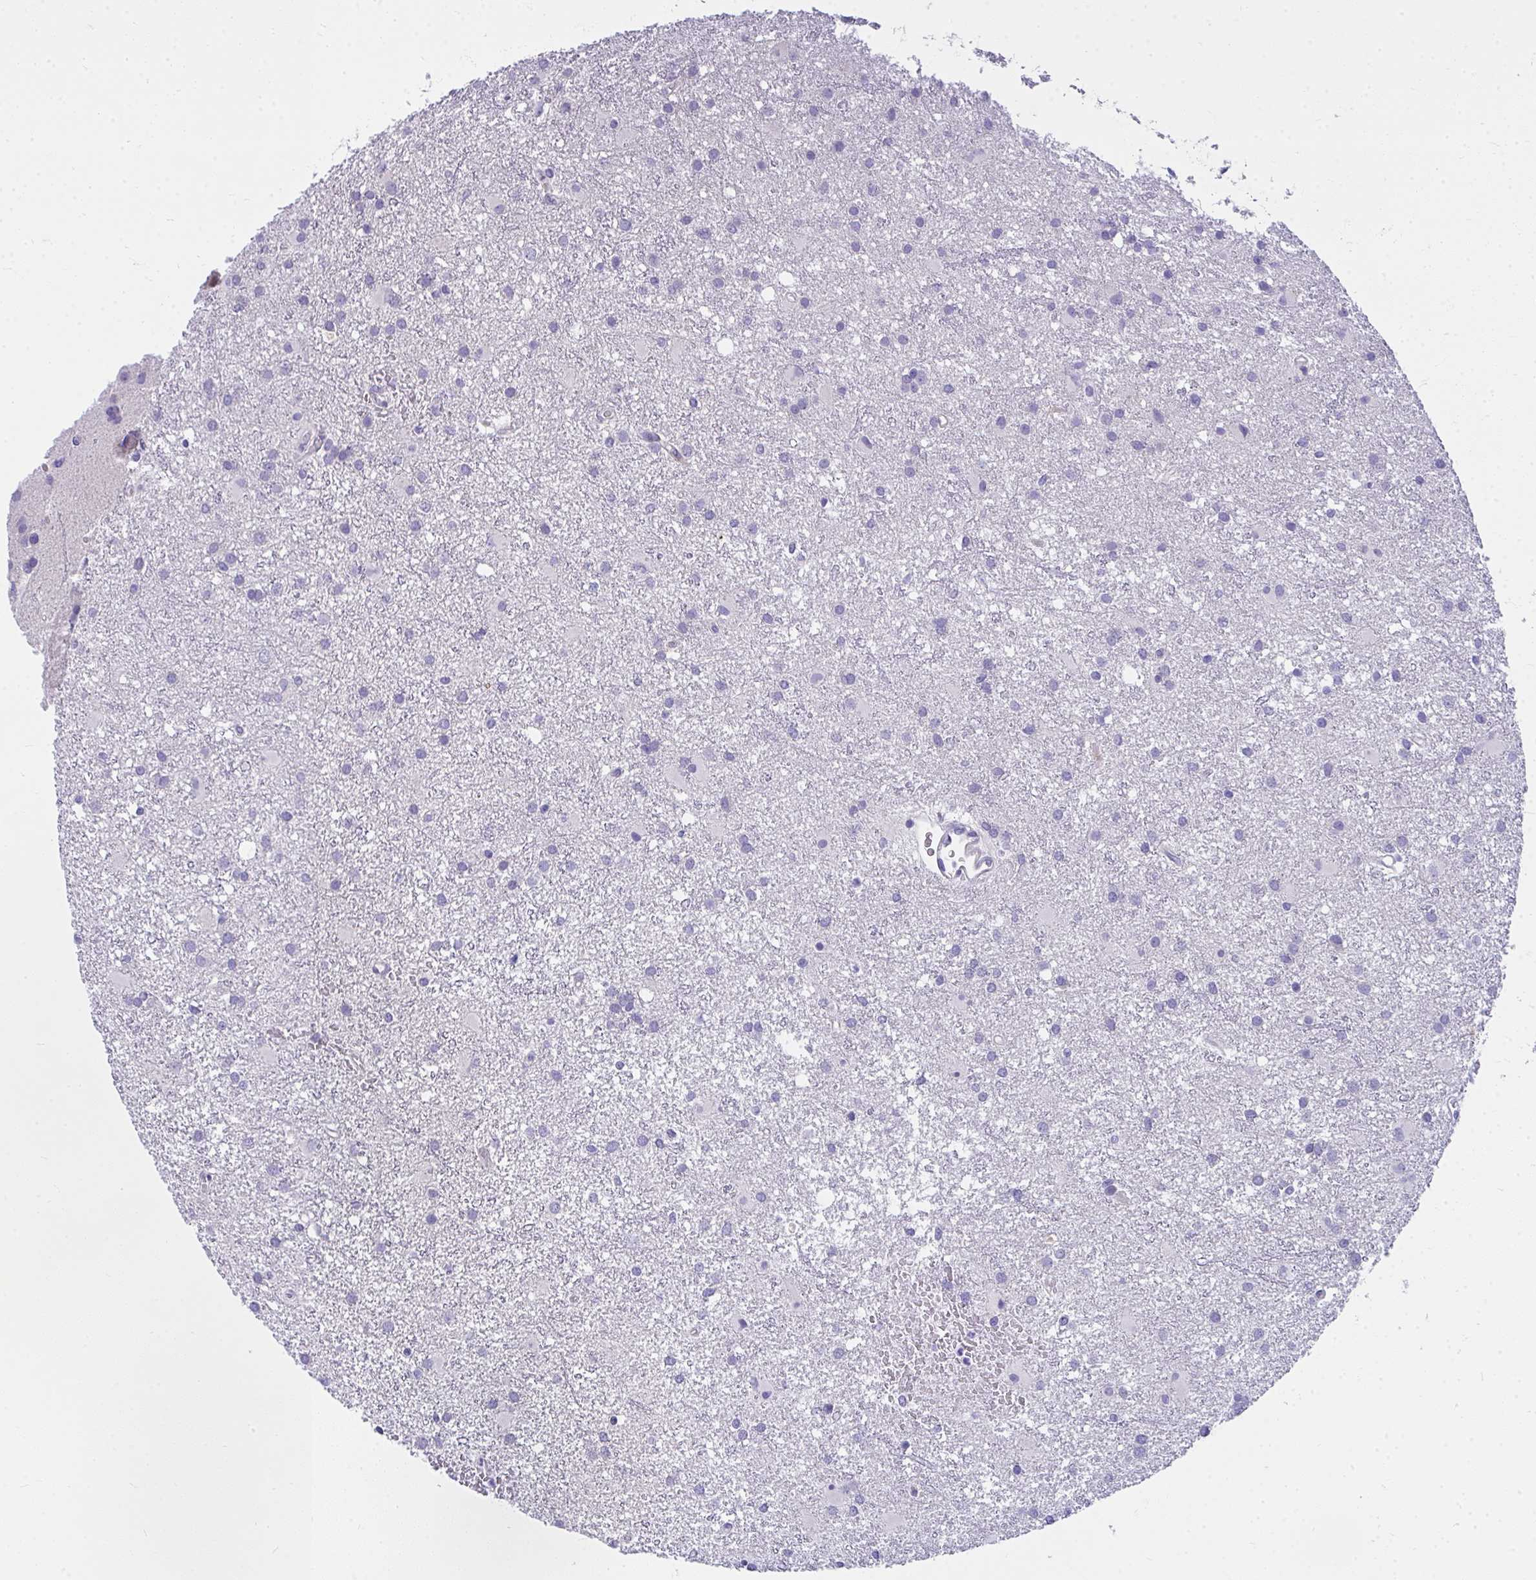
{"staining": {"intensity": "moderate", "quantity": "<25%", "location": "cytoplasmic/membranous"}, "tissue": "glioma", "cell_type": "Tumor cells", "image_type": "cancer", "snomed": [{"axis": "morphology", "description": "Glioma, malignant, High grade"}, {"axis": "topography", "description": "Brain"}], "caption": "Immunohistochemistry (IHC) image of neoplastic tissue: human high-grade glioma (malignant) stained using immunohistochemistry (IHC) demonstrates low levels of moderate protein expression localized specifically in the cytoplasmic/membranous of tumor cells, appearing as a cytoplasmic/membranous brown color.", "gene": "TSBP1", "patient": {"sex": "male", "age": 55}}